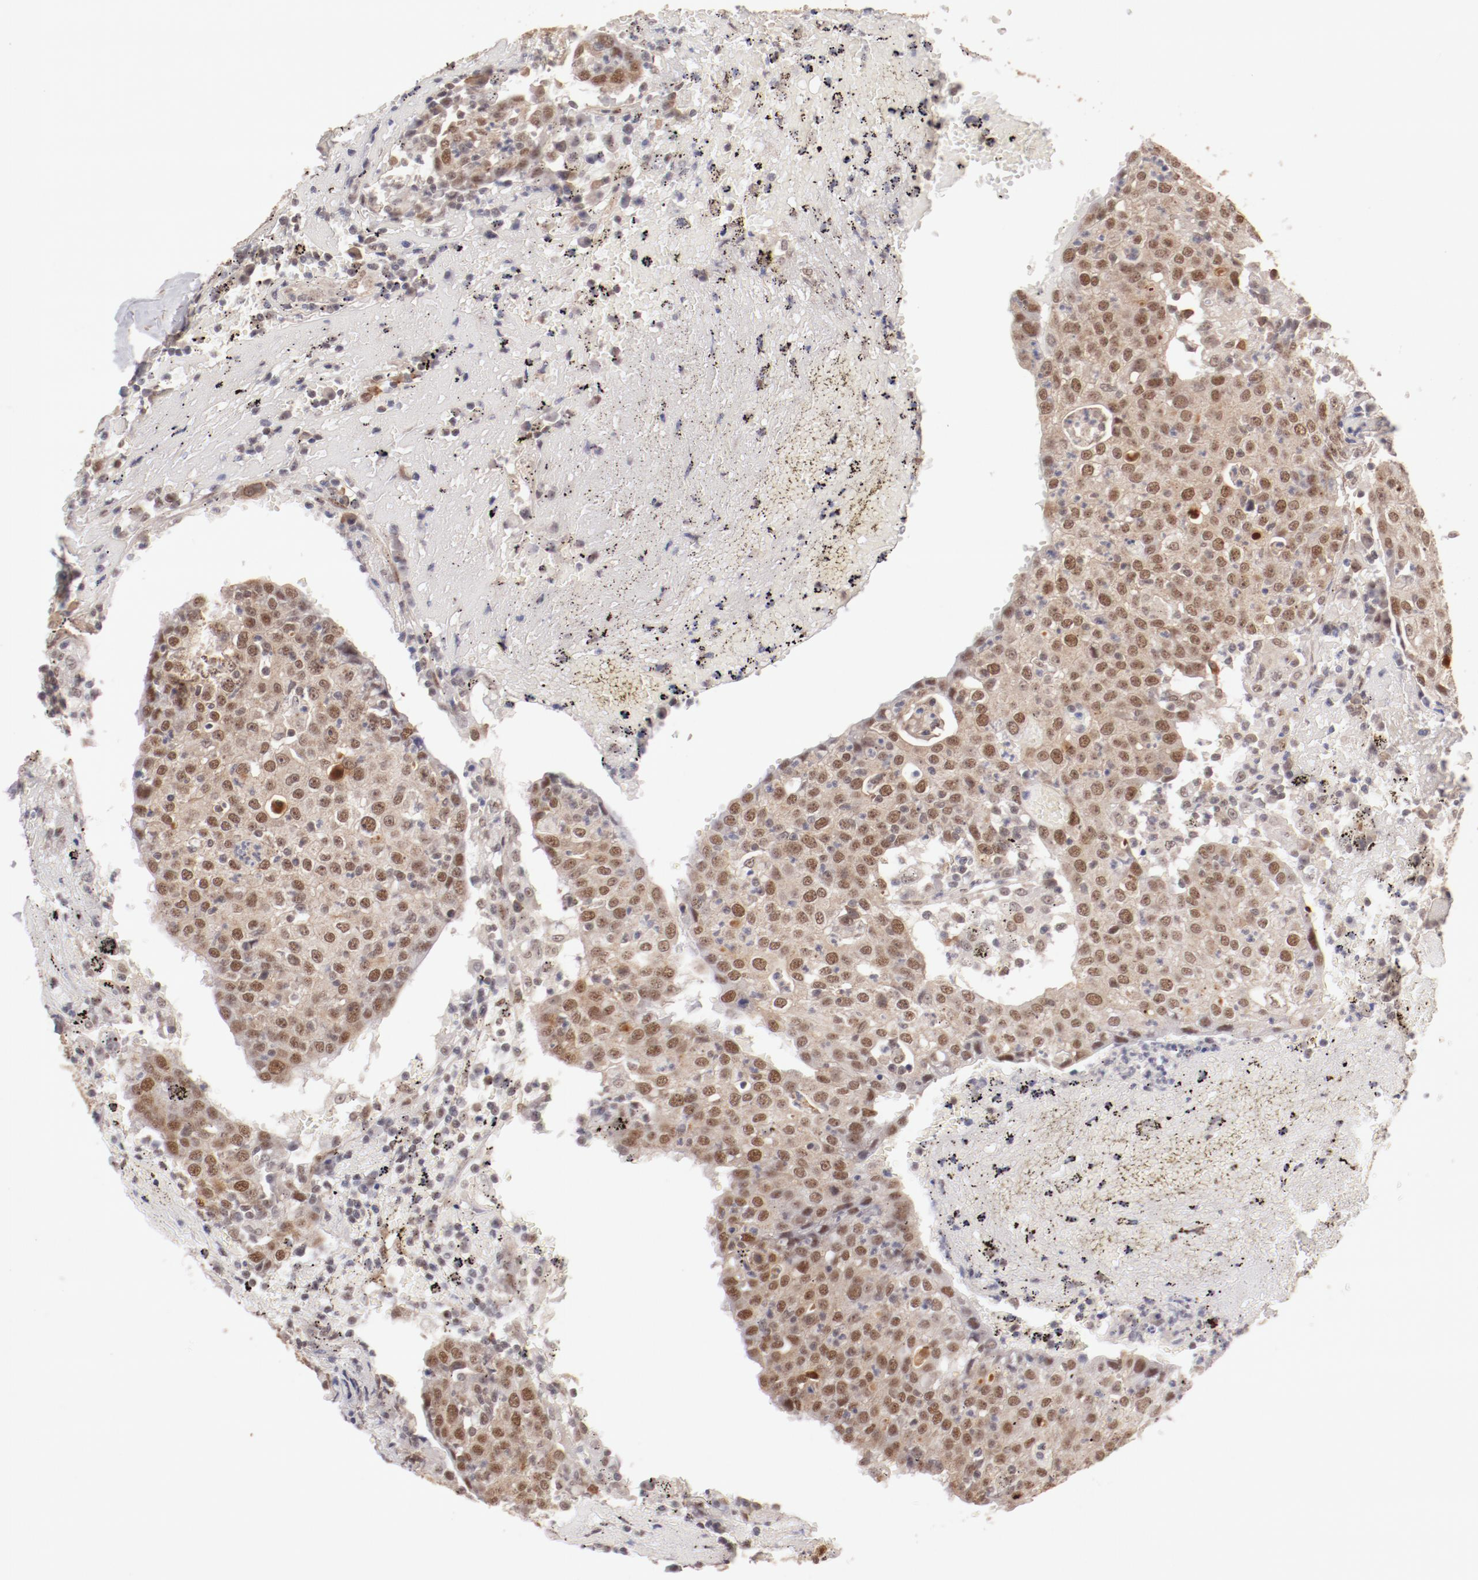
{"staining": {"intensity": "moderate", "quantity": ">75%", "location": "cytoplasmic/membranous,nuclear"}, "tissue": "head and neck cancer", "cell_type": "Tumor cells", "image_type": "cancer", "snomed": [{"axis": "morphology", "description": "Adenocarcinoma, NOS"}, {"axis": "topography", "description": "Salivary gland"}, {"axis": "topography", "description": "Head-Neck"}], "caption": "Moderate cytoplasmic/membranous and nuclear protein staining is identified in about >75% of tumor cells in adenocarcinoma (head and neck).", "gene": "CLOCK", "patient": {"sex": "female", "age": 65}}